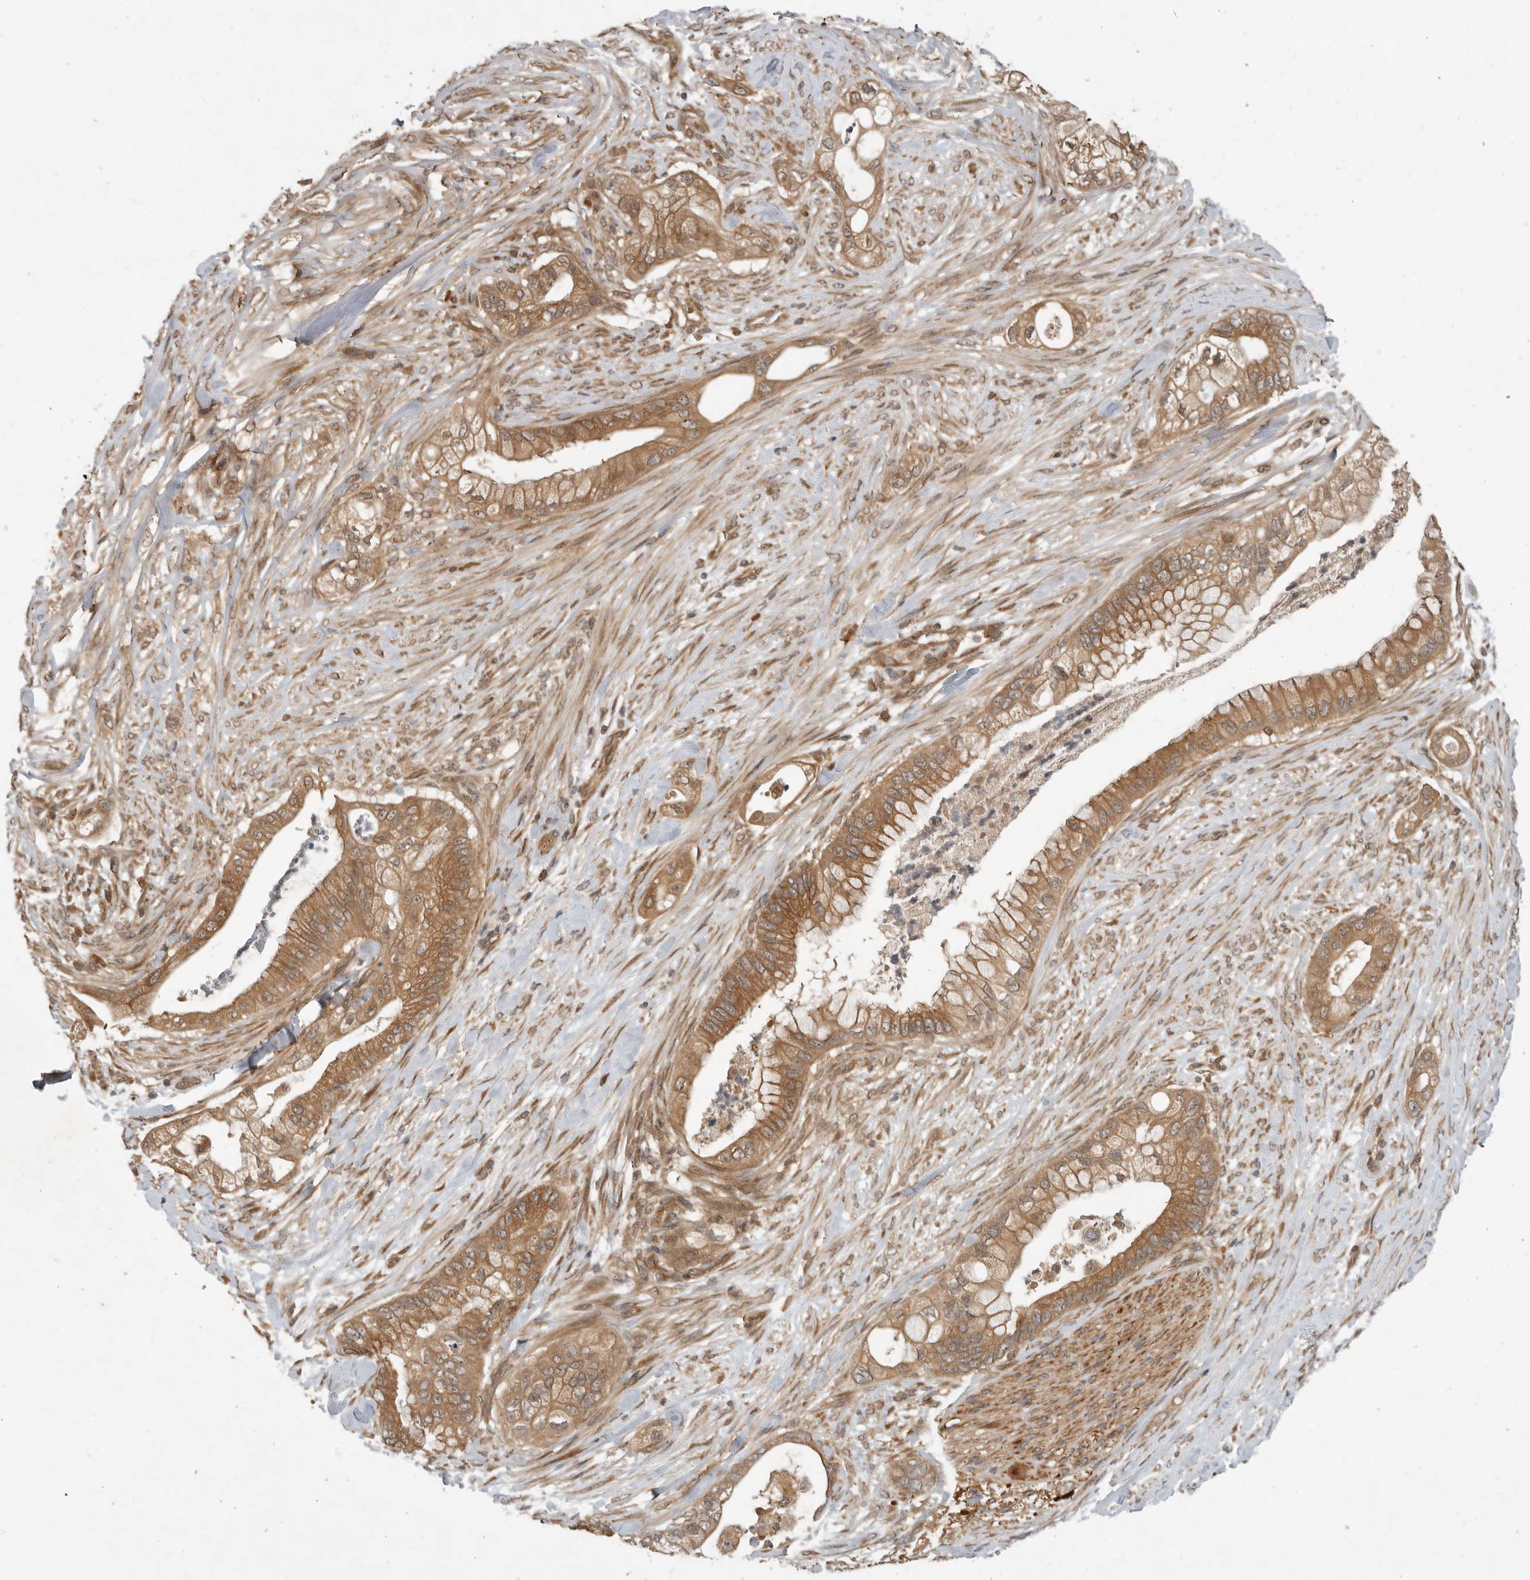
{"staining": {"intensity": "moderate", "quantity": ">75%", "location": "cytoplasmic/membranous"}, "tissue": "pancreatic cancer", "cell_type": "Tumor cells", "image_type": "cancer", "snomed": [{"axis": "morphology", "description": "Adenocarcinoma, NOS"}, {"axis": "topography", "description": "Pancreas"}], "caption": "Tumor cells show medium levels of moderate cytoplasmic/membranous staining in about >75% of cells in human pancreatic cancer. (IHC, brightfield microscopy, high magnification).", "gene": "OSBPL9", "patient": {"sex": "male", "age": 53}}